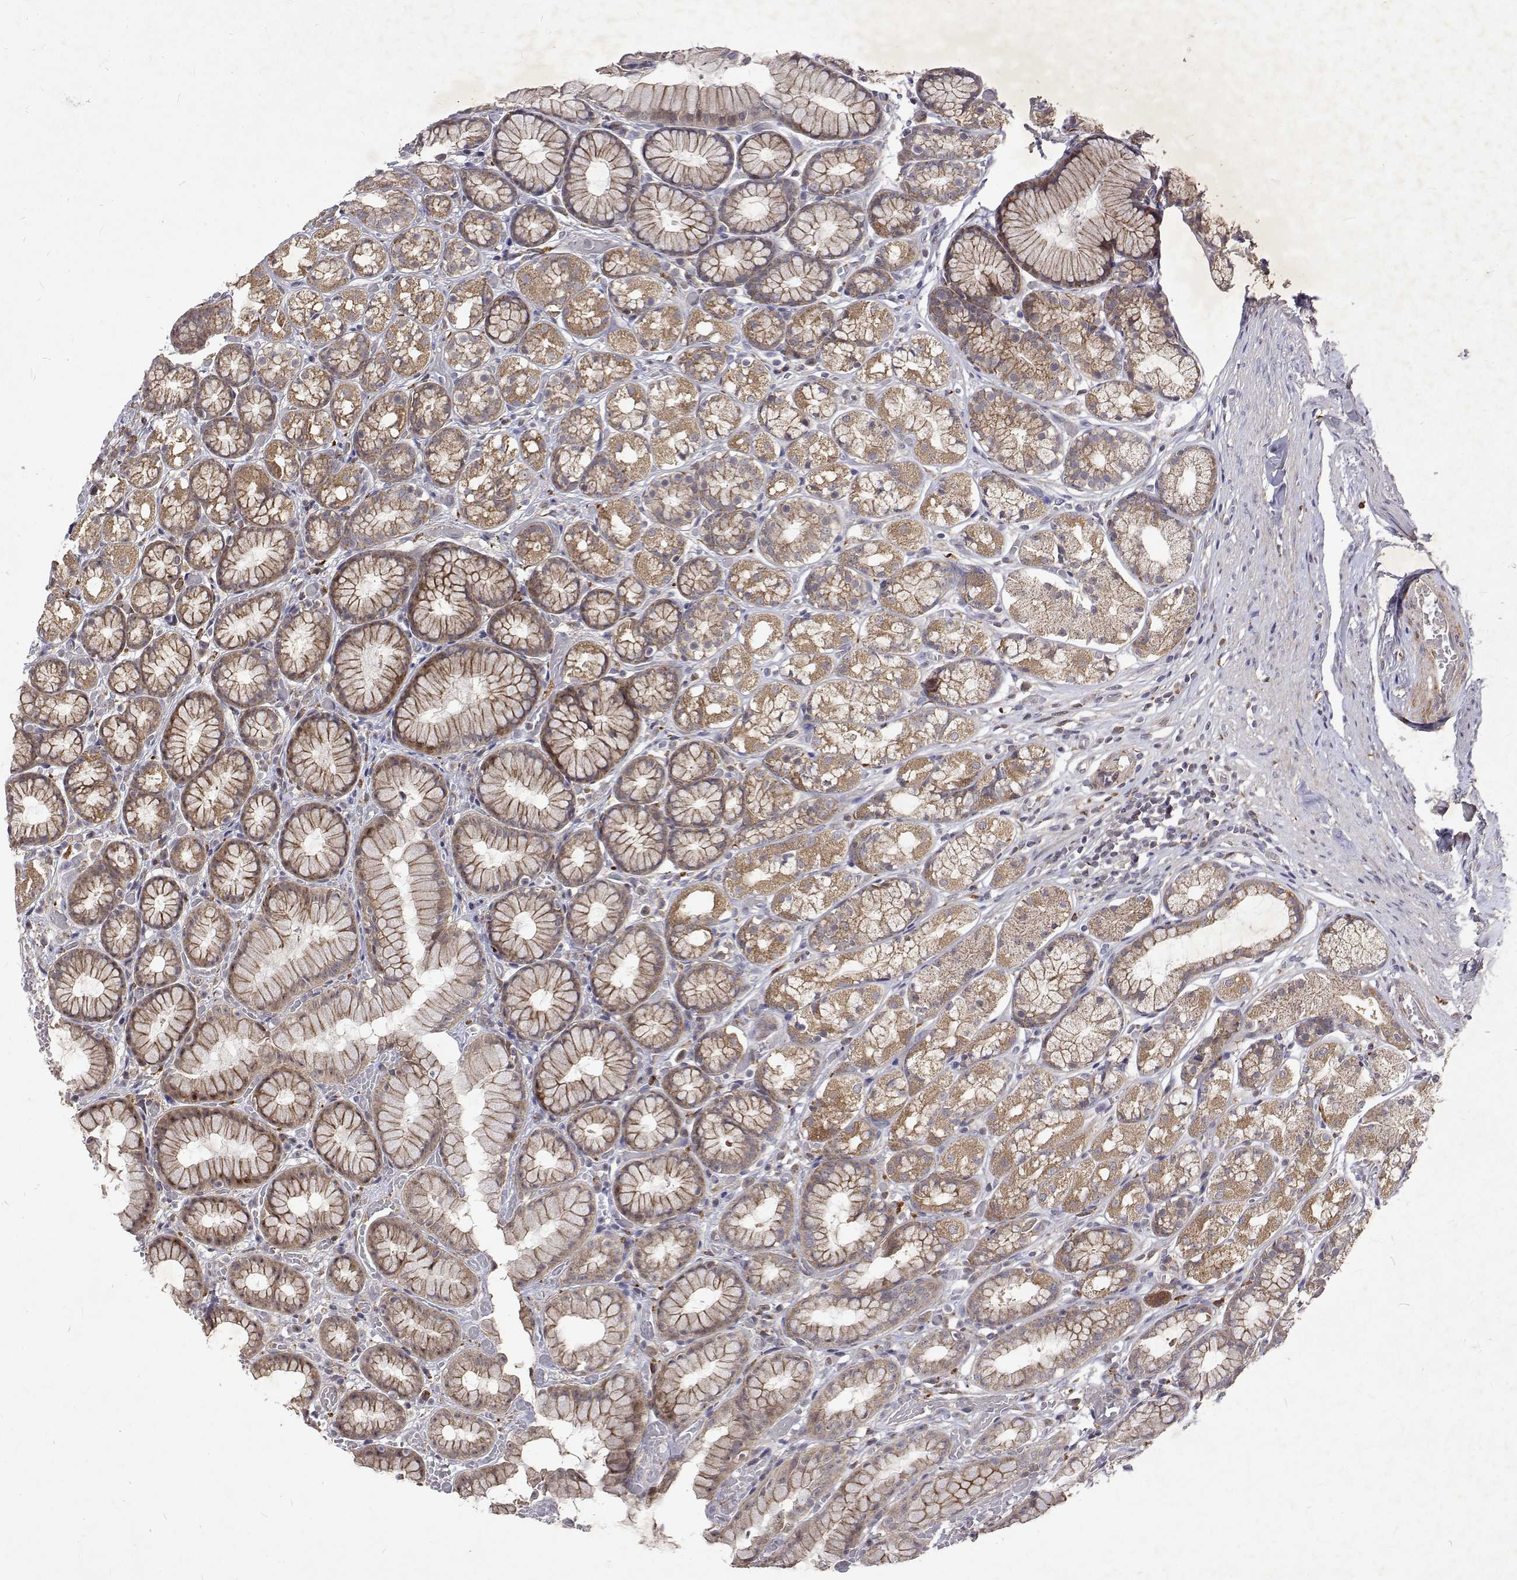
{"staining": {"intensity": "moderate", "quantity": ">75%", "location": "cytoplasmic/membranous"}, "tissue": "stomach", "cell_type": "Glandular cells", "image_type": "normal", "snomed": [{"axis": "morphology", "description": "Normal tissue, NOS"}, {"axis": "topography", "description": "Smooth muscle"}, {"axis": "topography", "description": "Stomach"}], "caption": "Protein staining of normal stomach demonstrates moderate cytoplasmic/membranous expression in about >75% of glandular cells.", "gene": "ALKBH8", "patient": {"sex": "male", "age": 70}}